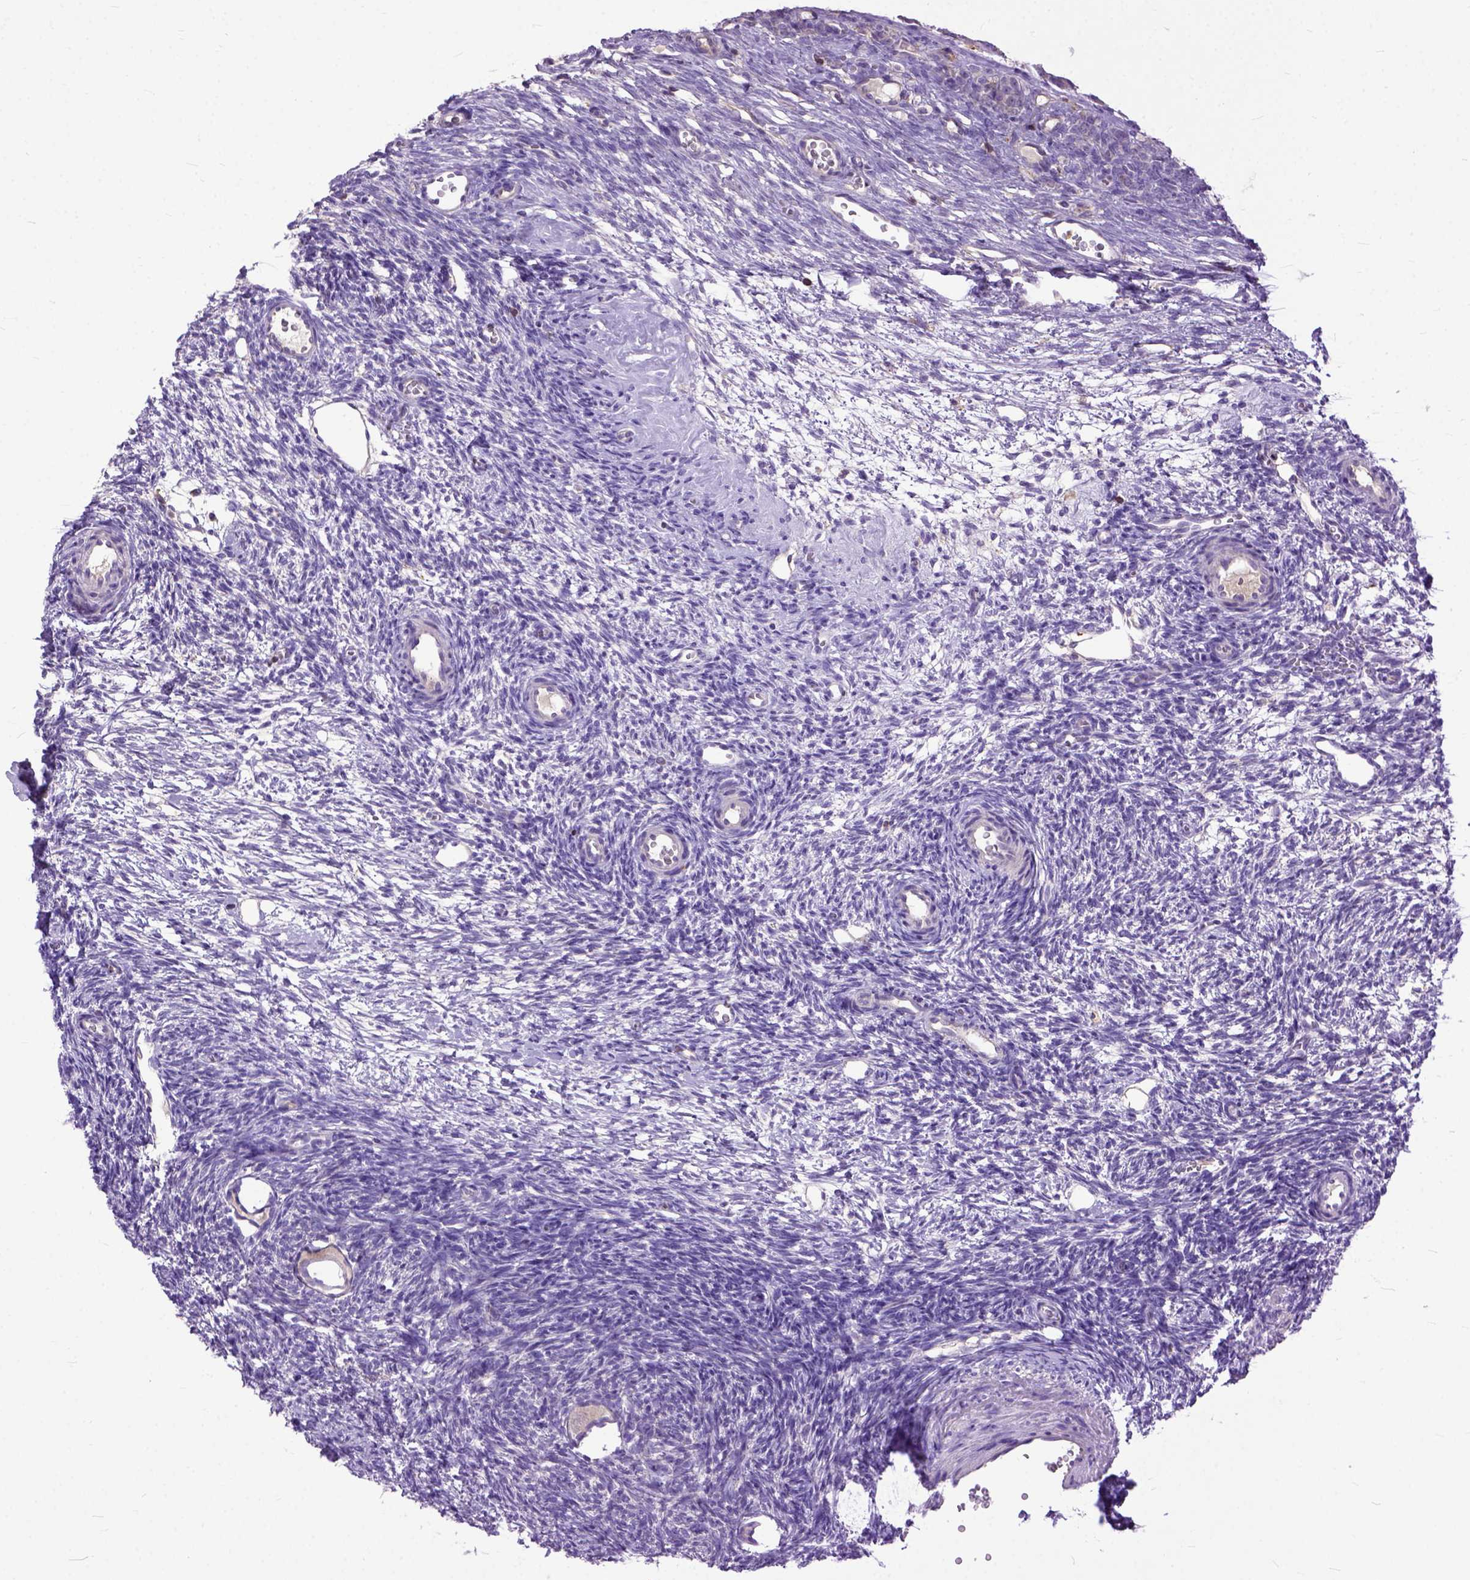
{"staining": {"intensity": "weak", "quantity": "25%-75%", "location": "cytoplasmic/membranous"}, "tissue": "ovary", "cell_type": "Follicle cells", "image_type": "normal", "snomed": [{"axis": "morphology", "description": "Normal tissue, NOS"}, {"axis": "topography", "description": "Ovary"}], "caption": "Weak cytoplasmic/membranous staining for a protein is present in about 25%-75% of follicle cells of normal ovary using immunohistochemistry.", "gene": "NAMPT", "patient": {"sex": "female", "age": 34}}